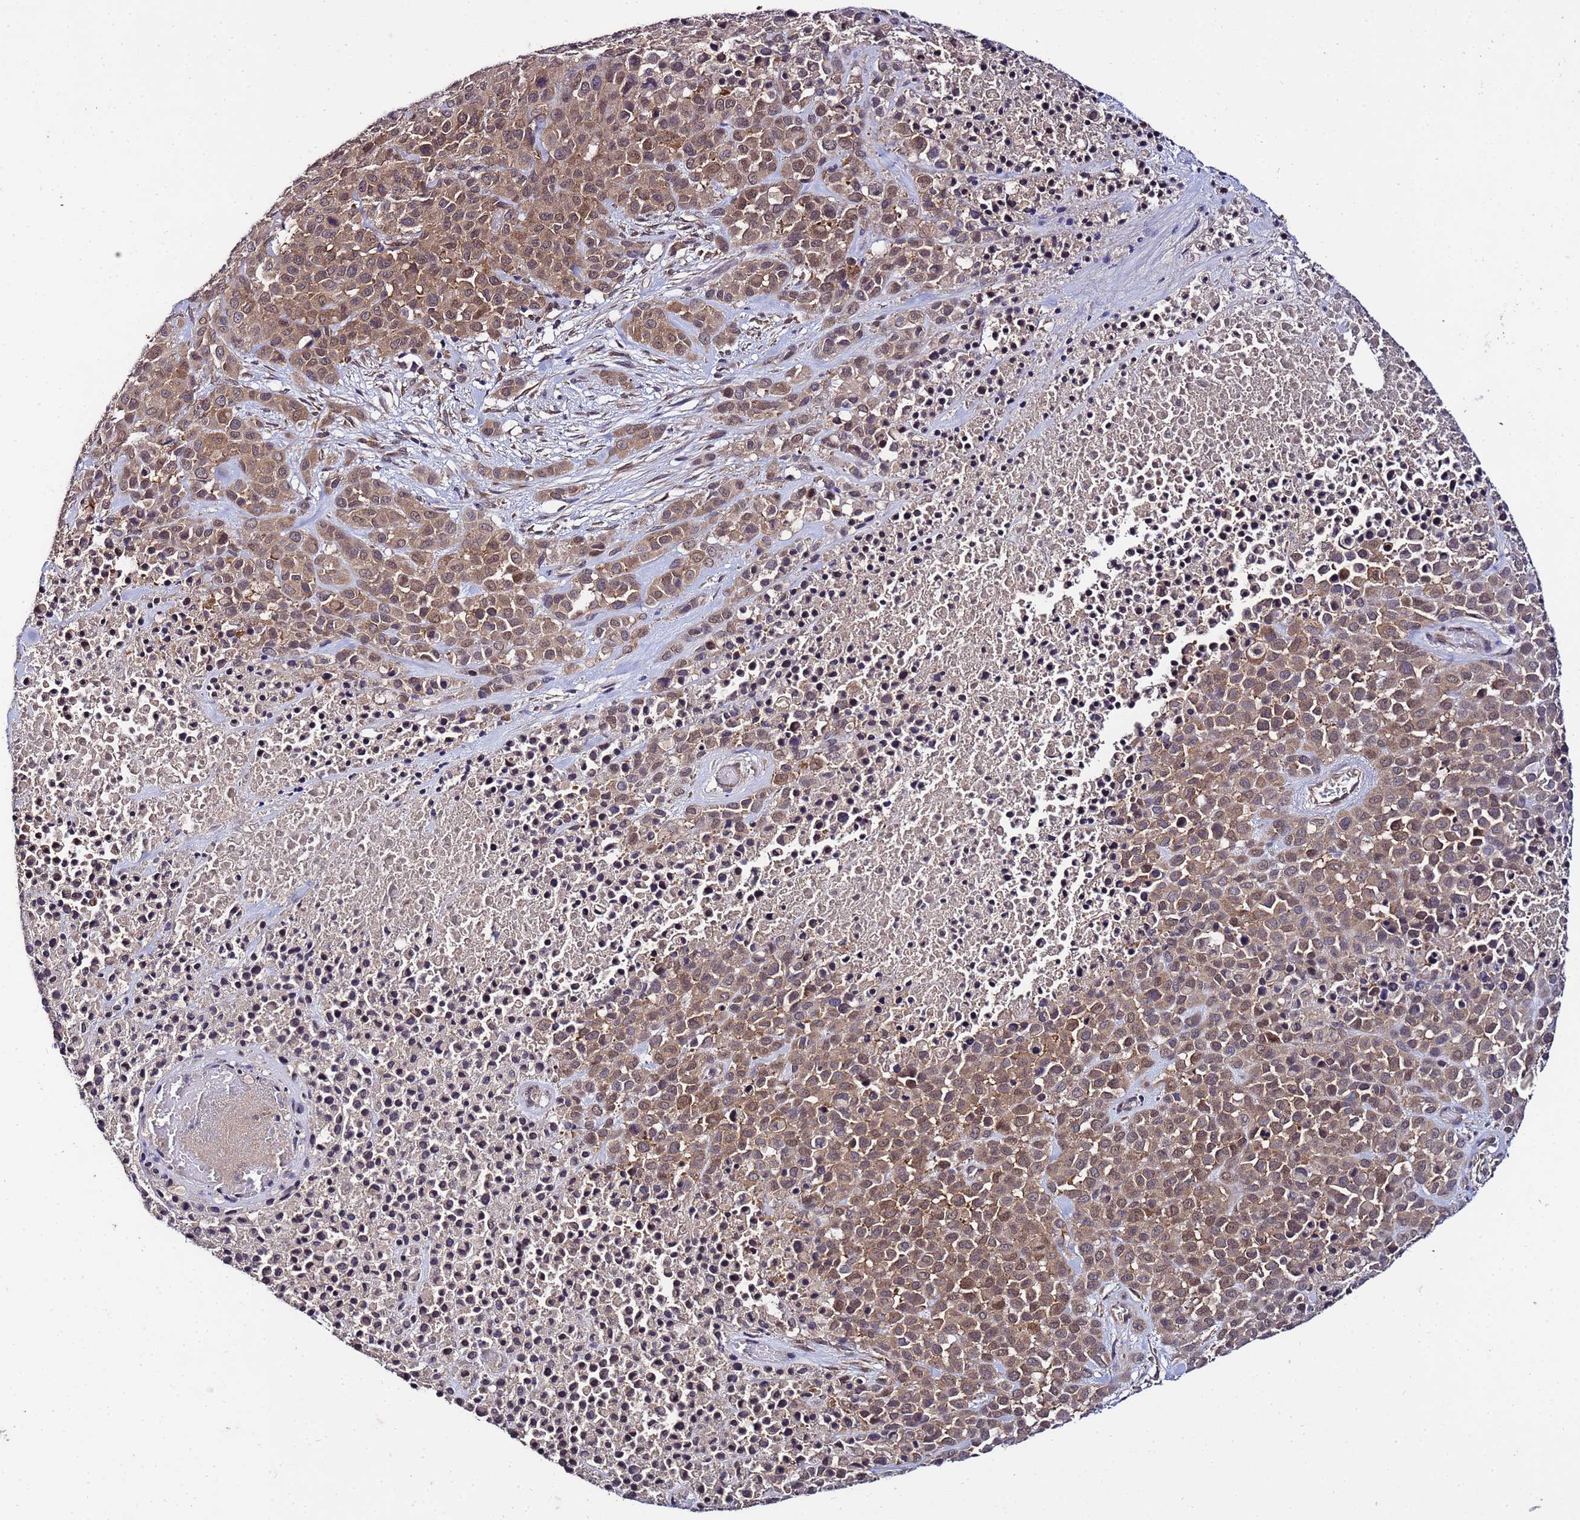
{"staining": {"intensity": "moderate", "quantity": ">75%", "location": "cytoplasmic/membranous"}, "tissue": "melanoma", "cell_type": "Tumor cells", "image_type": "cancer", "snomed": [{"axis": "morphology", "description": "Malignant melanoma, Metastatic site"}, {"axis": "topography", "description": "Skin"}], "caption": "DAB (3,3'-diaminobenzidine) immunohistochemical staining of malignant melanoma (metastatic site) exhibits moderate cytoplasmic/membranous protein positivity in about >75% of tumor cells.", "gene": "GSPT2", "patient": {"sex": "female", "age": 81}}